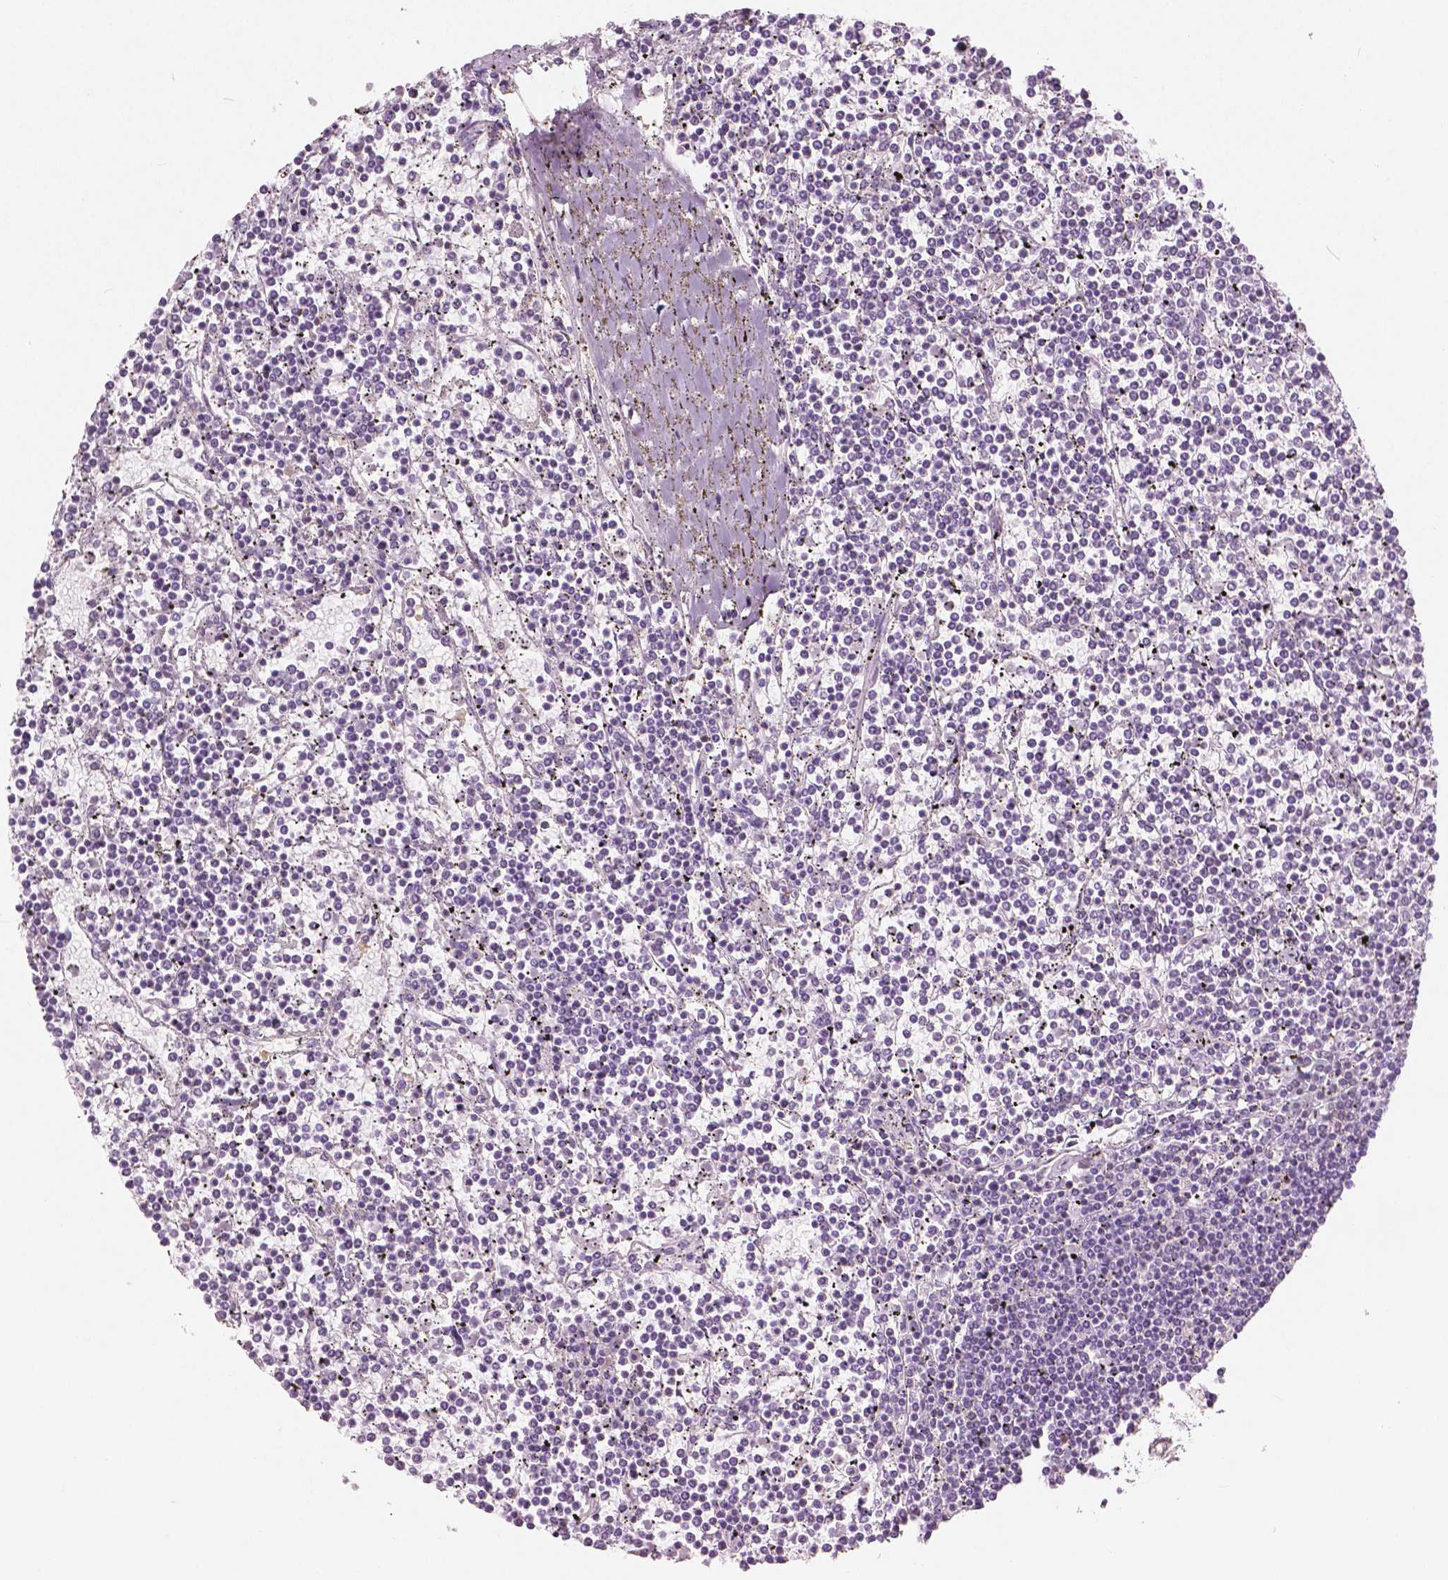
{"staining": {"intensity": "negative", "quantity": "none", "location": "none"}, "tissue": "lymphoma", "cell_type": "Tumor cells", "image_type": "cancer", "snomed": [{"axis": "morphology", "description": "Malignant lymphoma, non-Hodgkin's type, Low grade"}, {"axis": "topography", "description": "Spleen"}], "caption": "Immunohistochemistry (IHC) of lymphoma shows no staining in tumor cells.", "gene": "GALM", "patient": {"sex": "female", "age": 19}}